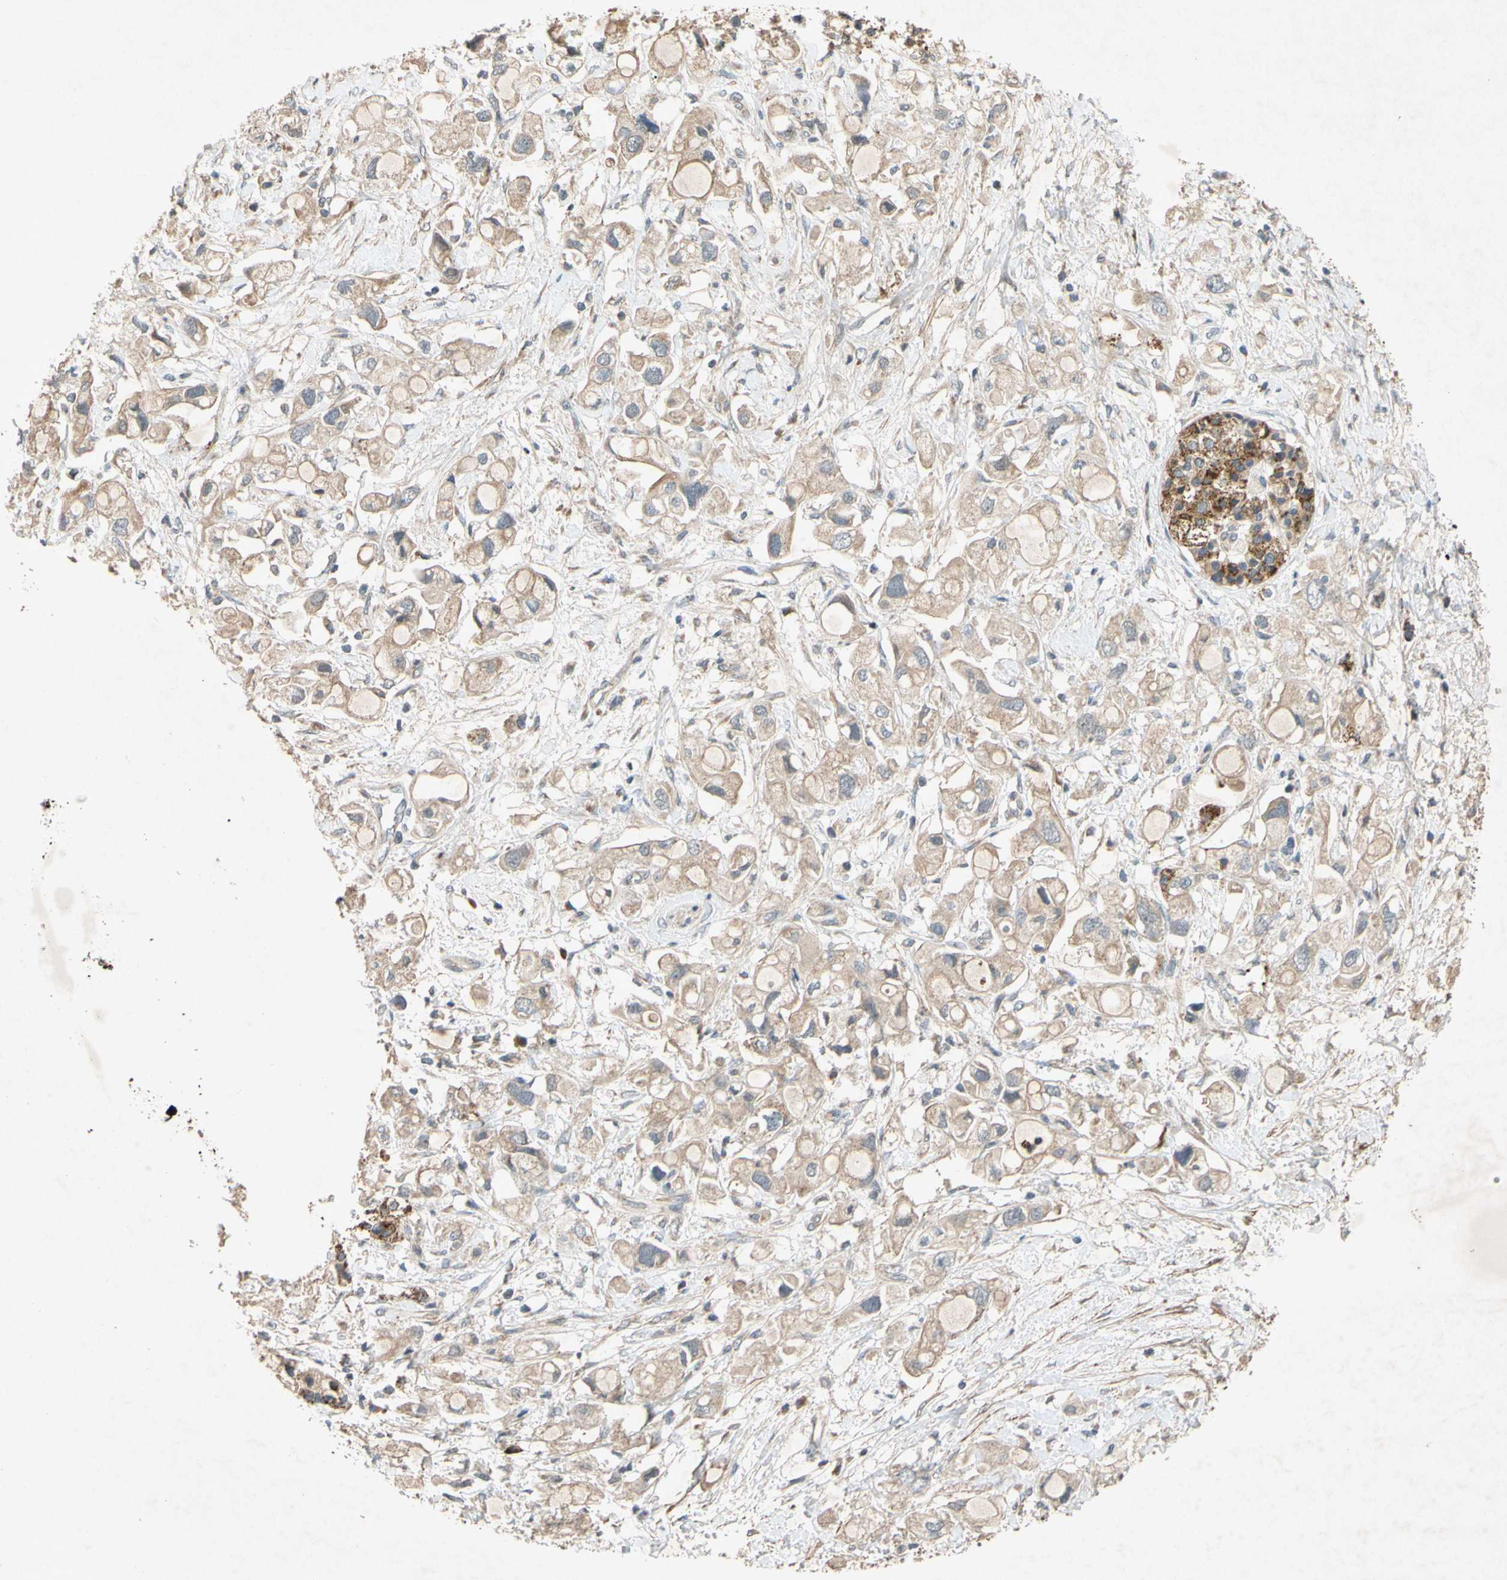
{"staining": {"intensity": "weak", "quantity": ">75%", "location": "cytoplasmic/membranous"}, "tissue": "pancreatic cancer", "cell_type": "Tumor cells", "image_type": "cancer", "snomed": [{"axis": "morphology", "description": "Adenocarcinoma, NOS"}, {"axis": "topography", "description": "Pancreas"}], "caption": "Immunohistochemistry (IHC) photomicrograph of human adenocarcinoma (pancreatic) stained for a protein (brown), which demonstrates low levels of weak cytoplasmic/membranous positivity in approximately >75% of tumor cells.", "gene": "PARD6A", "patient": {"sex": "female", "age": 56}}